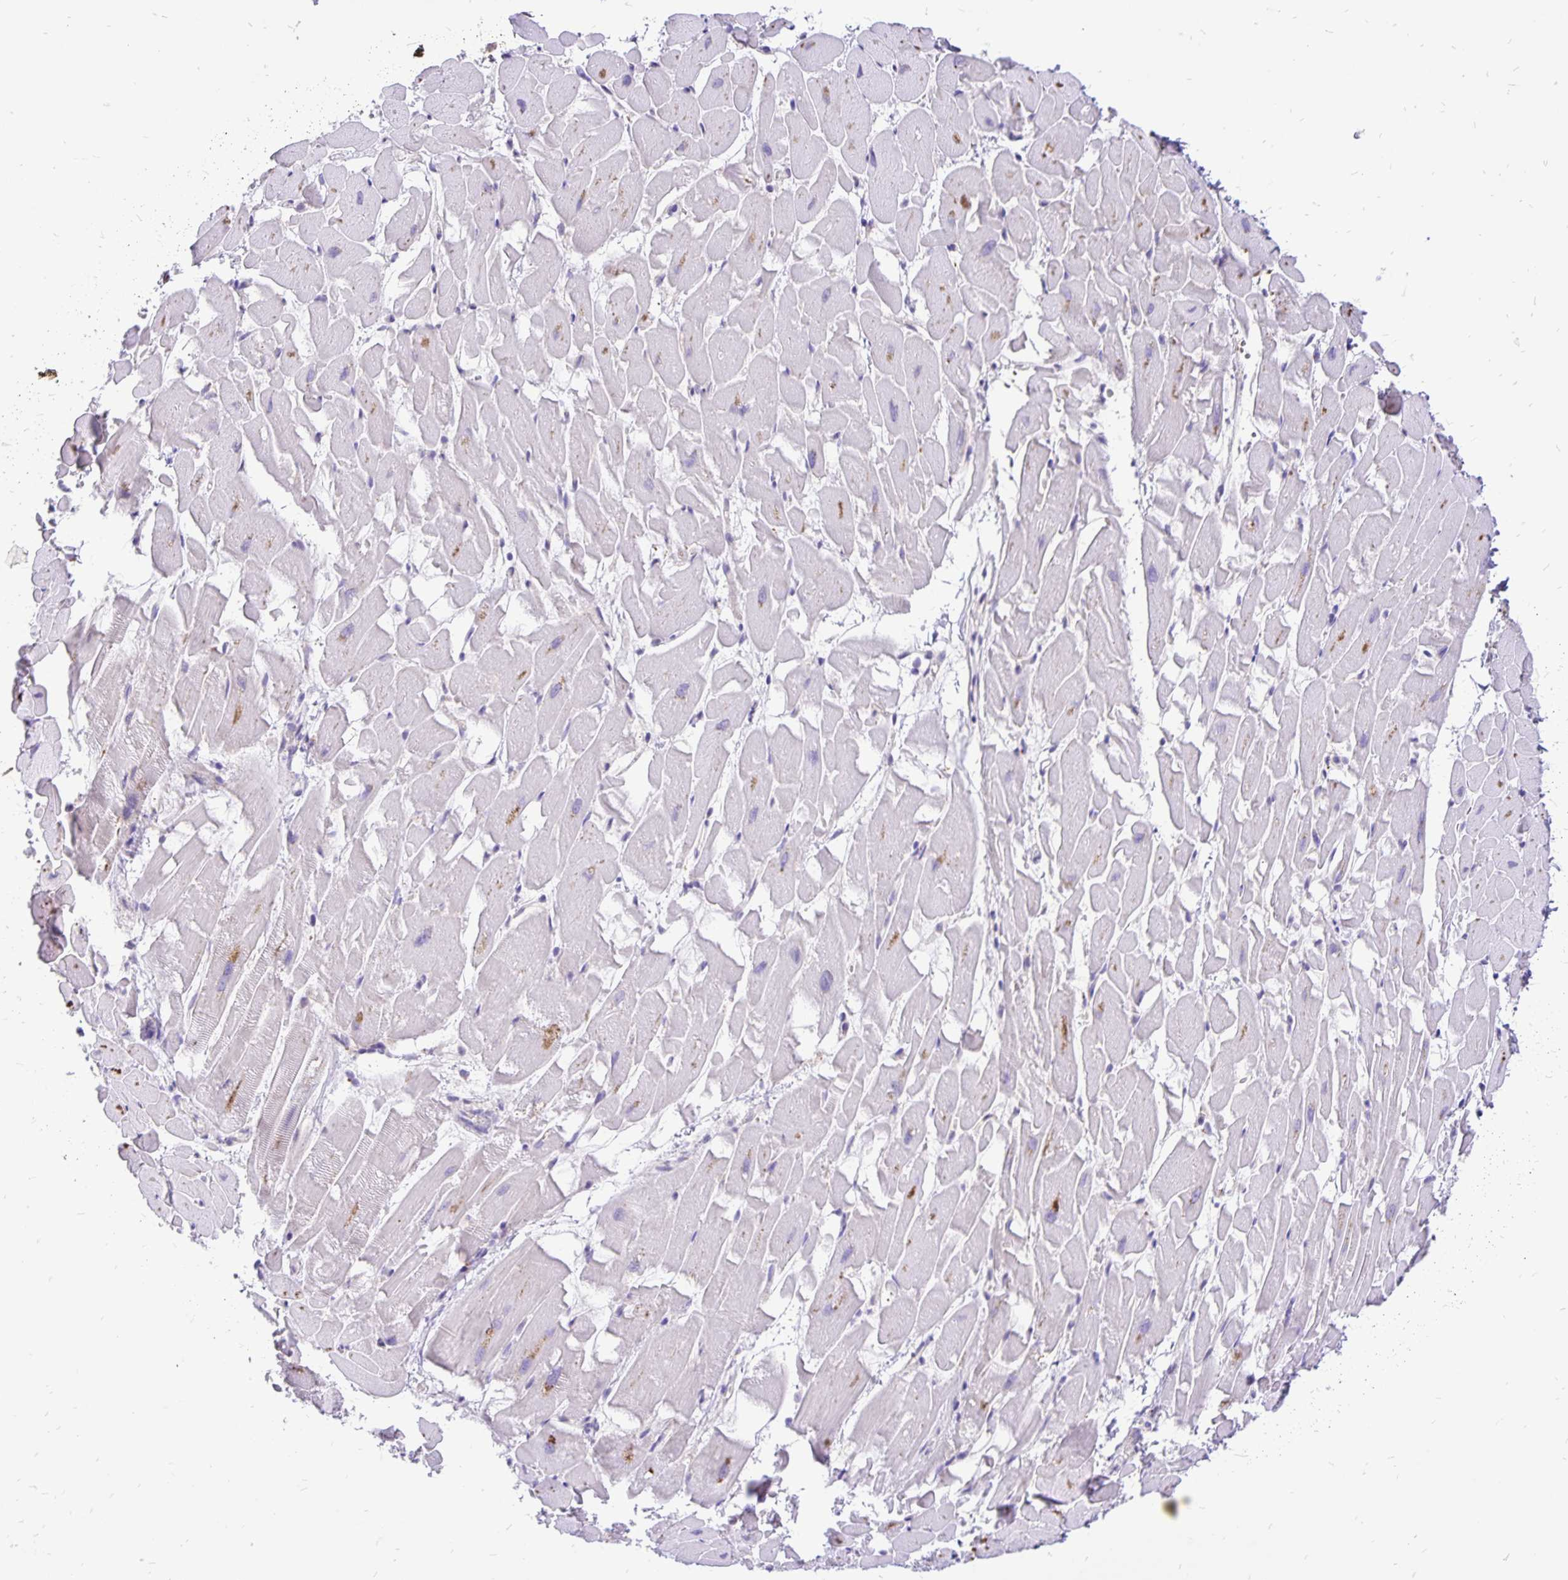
{"staining": {"intensity": "moderate", "quantity": "25%-75%", "location": "cytoplasmic/membranous"}, "tissue": "heart muscle", "cell_type": "Cardiomyocytes", "image_type": "normal", "snomed": [{"axis": "morphology", "description": "Normal tissue, NOS"}, {"axis": "topography", "description": "Heart"}], "caption": "Immunohistochemical staining of benign human heart muscle displays 25%-75% levels of moderate cytoplasmic/membranous protein positivity in approximately 25%-75% of cardiomyocytes. The staining was performed using DAB (3,3'-diaminobenzidine), with brown indicating positive protein expression. Nuclei are stained blue with hematoxylin.", "gene": "EIF5A", "patient": {"sex": "male", "age": 37}}